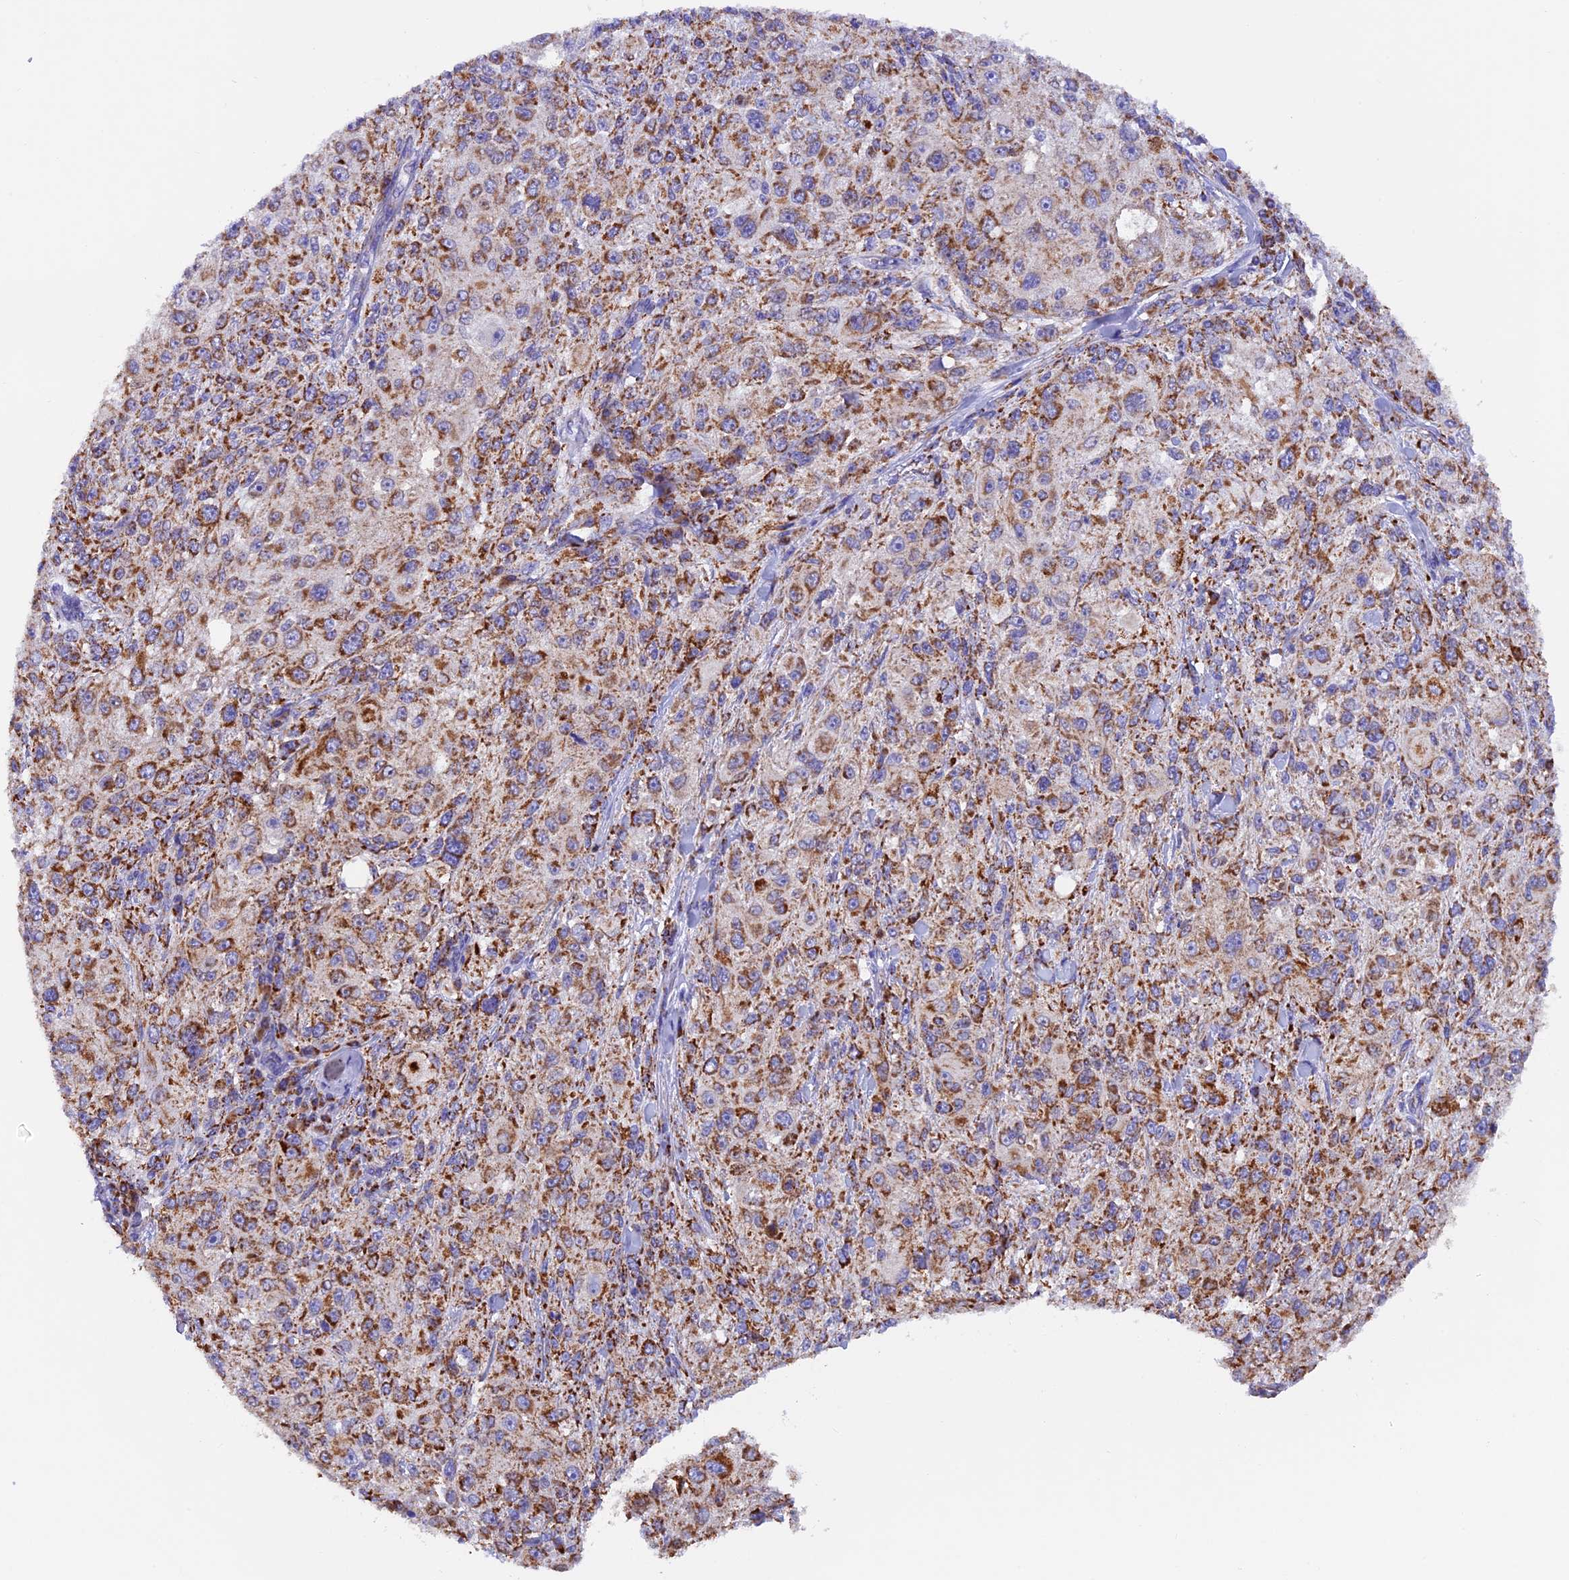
{"staining": {"intensity": "moderate", "quantity": ">75%", "location": "cytoplasmic/membranous"}, "tissue": "melanoma", "cell_type": "Tumor cells", "image_type": "cancer", "snomed": [{"axis": "morphology", "description": "Necrosis, NOS"}, {"axis": "morphology", "description": "Malignant melanoma, NOS"}, {"axis": "topography", "description": "Skin"}], "caption": "The photomicrograph displays immunohistochemical staining of melanoma. There is moderate cytoplasmic/membranous staining is identified in approximately >75% of tumor cells. The protein is shown in brown color, while the nuclei are stained blue.", "gene": "SLC8B1", "patient": {"sex": "female", "age": 87}}